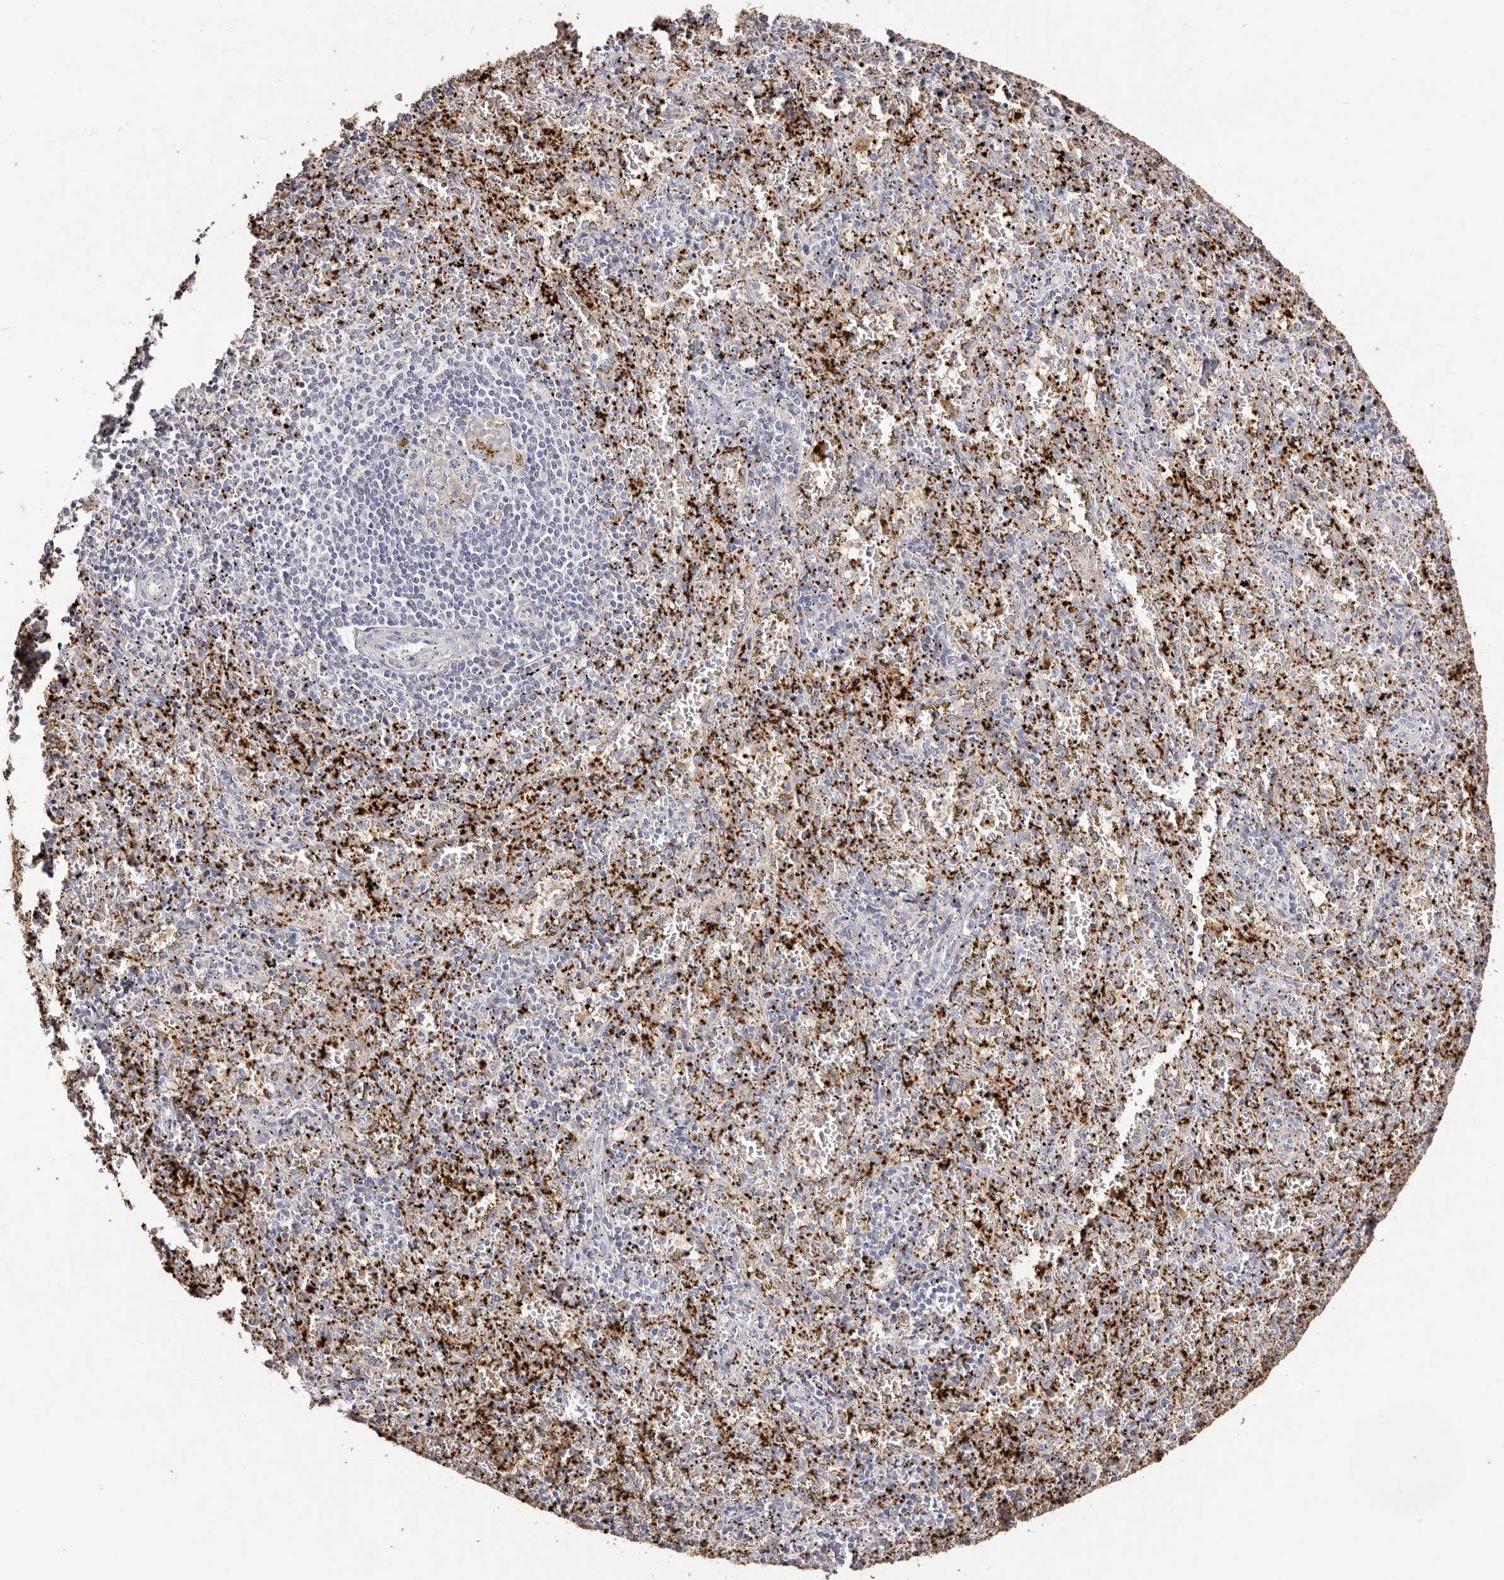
{"staining": {"intensity": "negative", "quantity": "none", "location": "none"}, "tissue": "spleen", "cell_type": "Cells in red pulp", "image_type": "normal", "snomed": [{"axis": "morphology", "description": "Normal tissue, NOS"}, {"axis": "topography", "description": "Spleen"}], "caption": "This is a photomicrograph of immunohistochemistry staining of normal spleen, which shows no expression in cells in red pulp. The staining is performed using DAB (3,3'-diaminobenzidine) brown chromogen with nuclei counter-stained in using hematoxylin.", "gene": "PF4", "patient": {"sex": "male", "age": 11}}